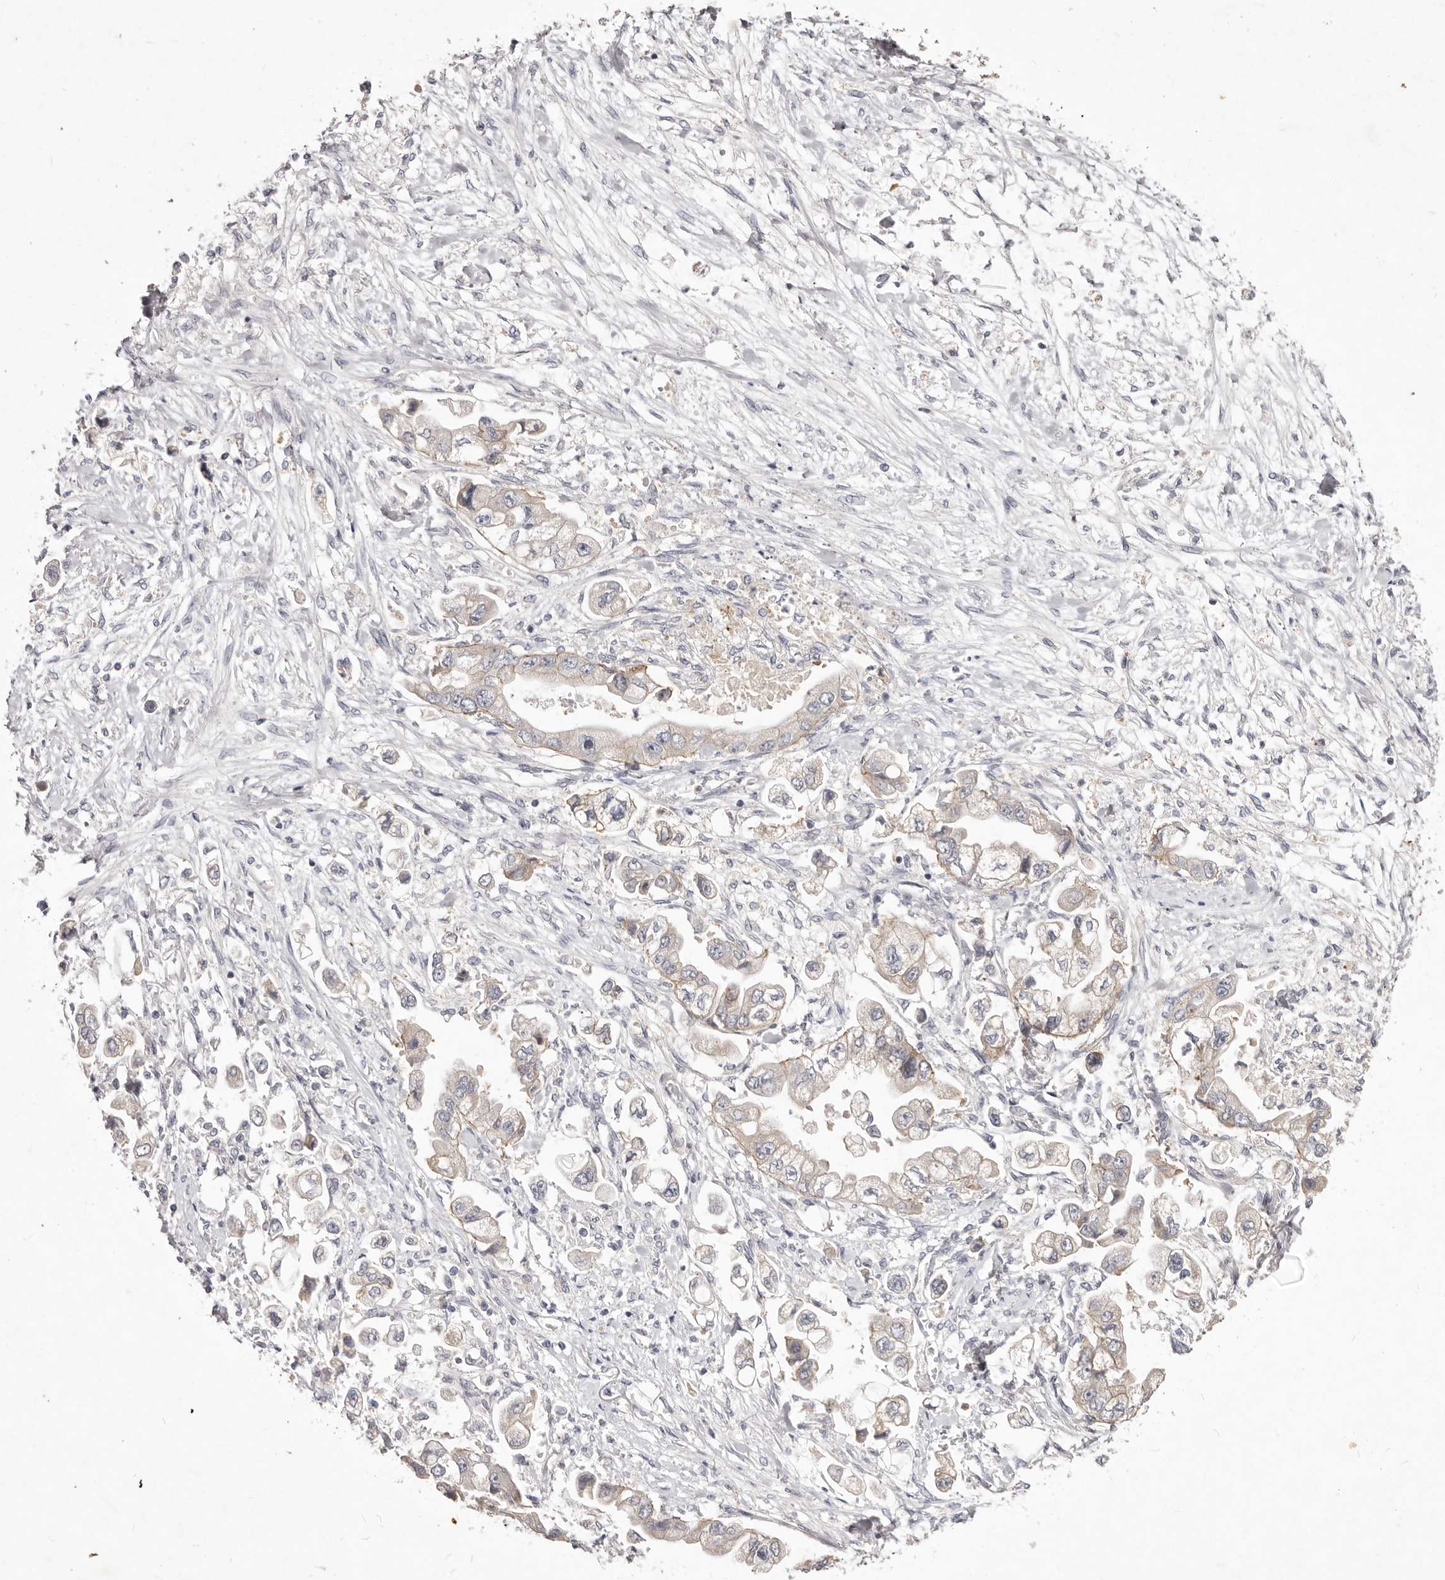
{"staining": {"intensity": "weak", "quantity": "25%-75%", "location": "cytoplasmic/membranous"}, "tissue": "stomach cancer", "cell_type": "Tumor cells", "image_type": "cancer", "snomed": [{"axis": "morphology", "description": "Adenocarcinoma, NOS"}, {"axis": "topography", "description": "Stomach"}], "caption": "Weak cytoplasmic/membranous positivity for a protein is seen in about 25%-75% of tumor cells of stomach cancer (adenocarcinoma) using immunohistochemistry.", "gene": "GARNL3", "patient": {"sex": "male", "age": 62}}